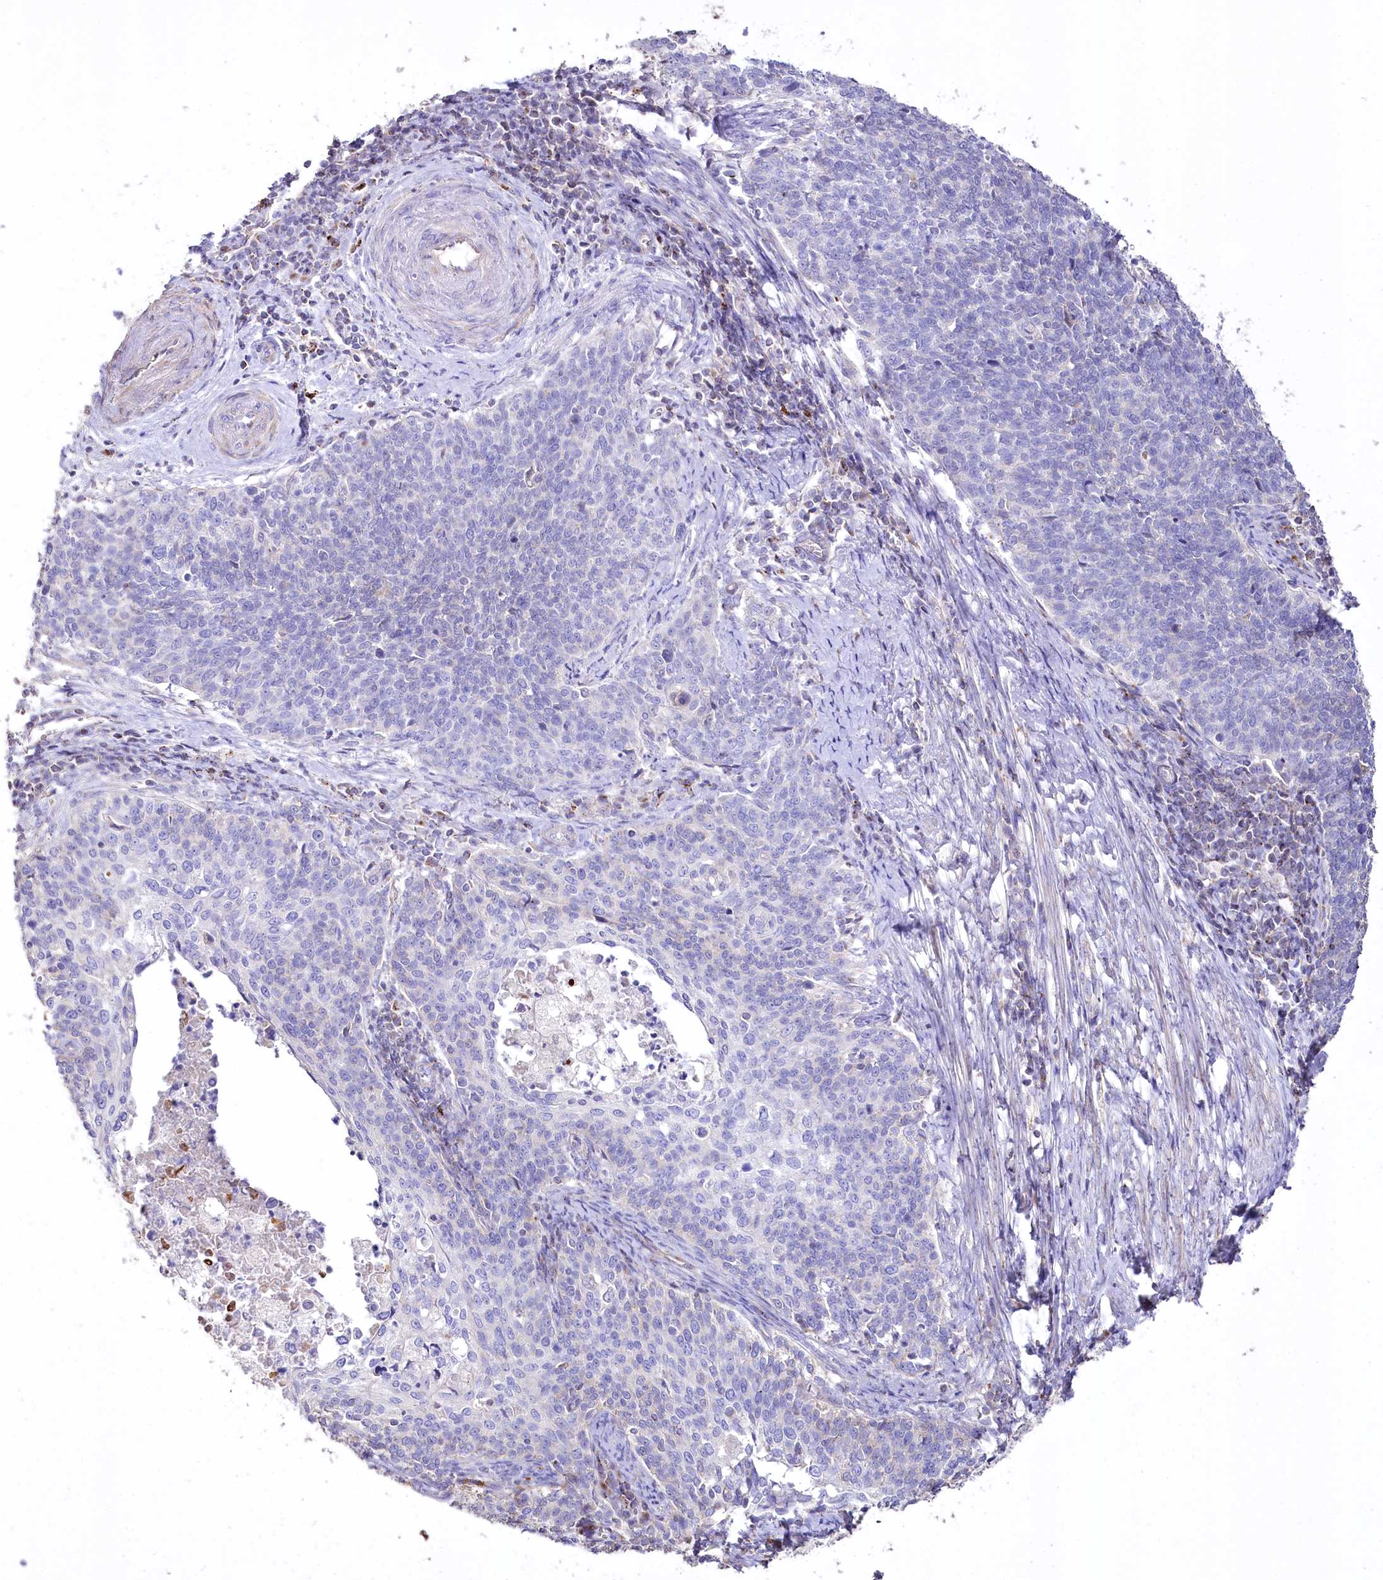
{"staining": {"intensity": "negative", "quantity": "none", "location": "none"}, "tissue": "cervical cancer", "cell_type": "Tumor cells", "image_type": "cancer", "snomed": [{"axis": "morphology", "description": "Squamous cell carcinoma, NOS"}, {"axis": "topography", "description": "Cervix"}], "caption": "Cervical cancer stained for a protein using immunohistochemistry (IHC) reveals no positivity tumor cells.", "gene": "PTER", "patient": {"sex": "female", "age": 39}}